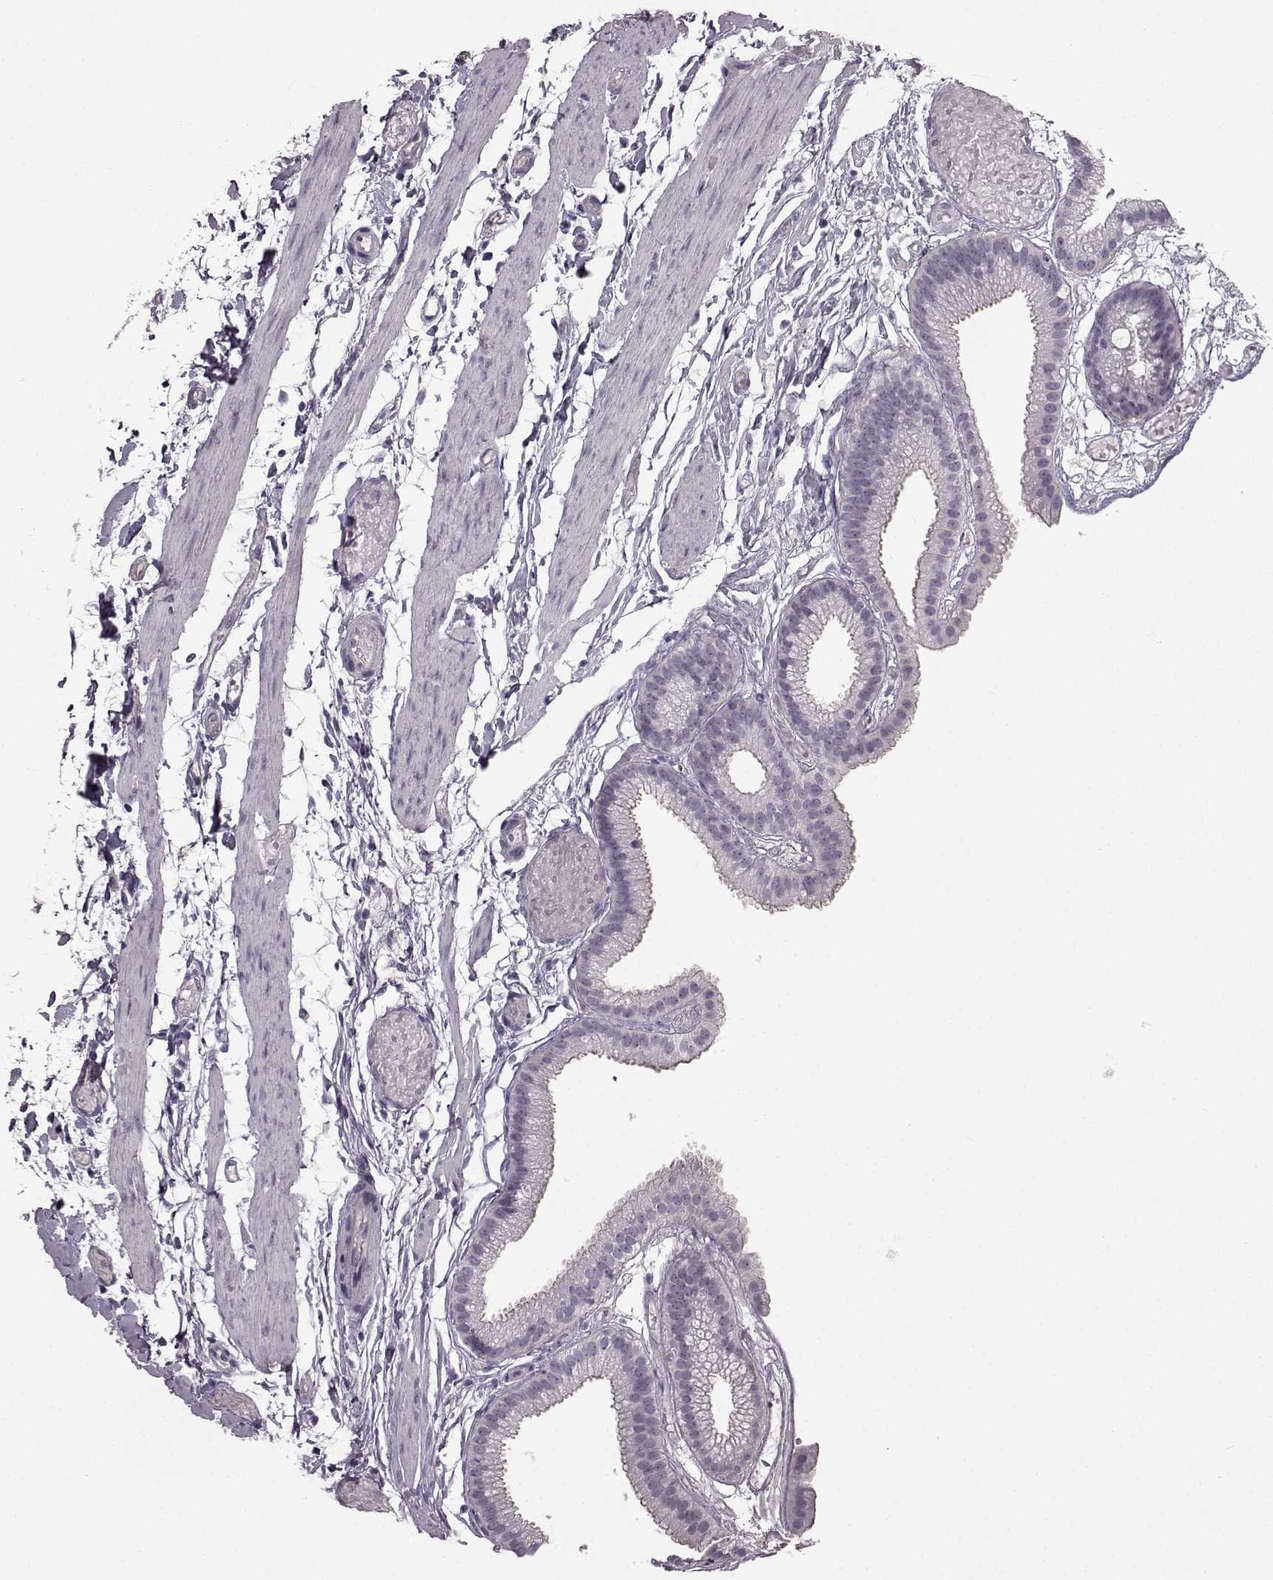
{"staining": {"intensity": "negative", "quantity": "none", "location": "none"}, "tissue": "gallbladder", "cell_type": "Glandular cells", "image_type": "normal", "snomed": [{"axis": "morphology", "description": "Normal tissue, NOS"}, {"axis": "topography", "description": "Gallbladder"}], "caption": "Protein analysis of normal gallbladder reveals no significant positivity in glandular cells. (DAB (3,3'-diaminobenzidine) immunohistochemistry visualized using brightfield microscopy, high magnification).", "gene": "PRPH2", "patient": {"sex": "female", "age": 45}}